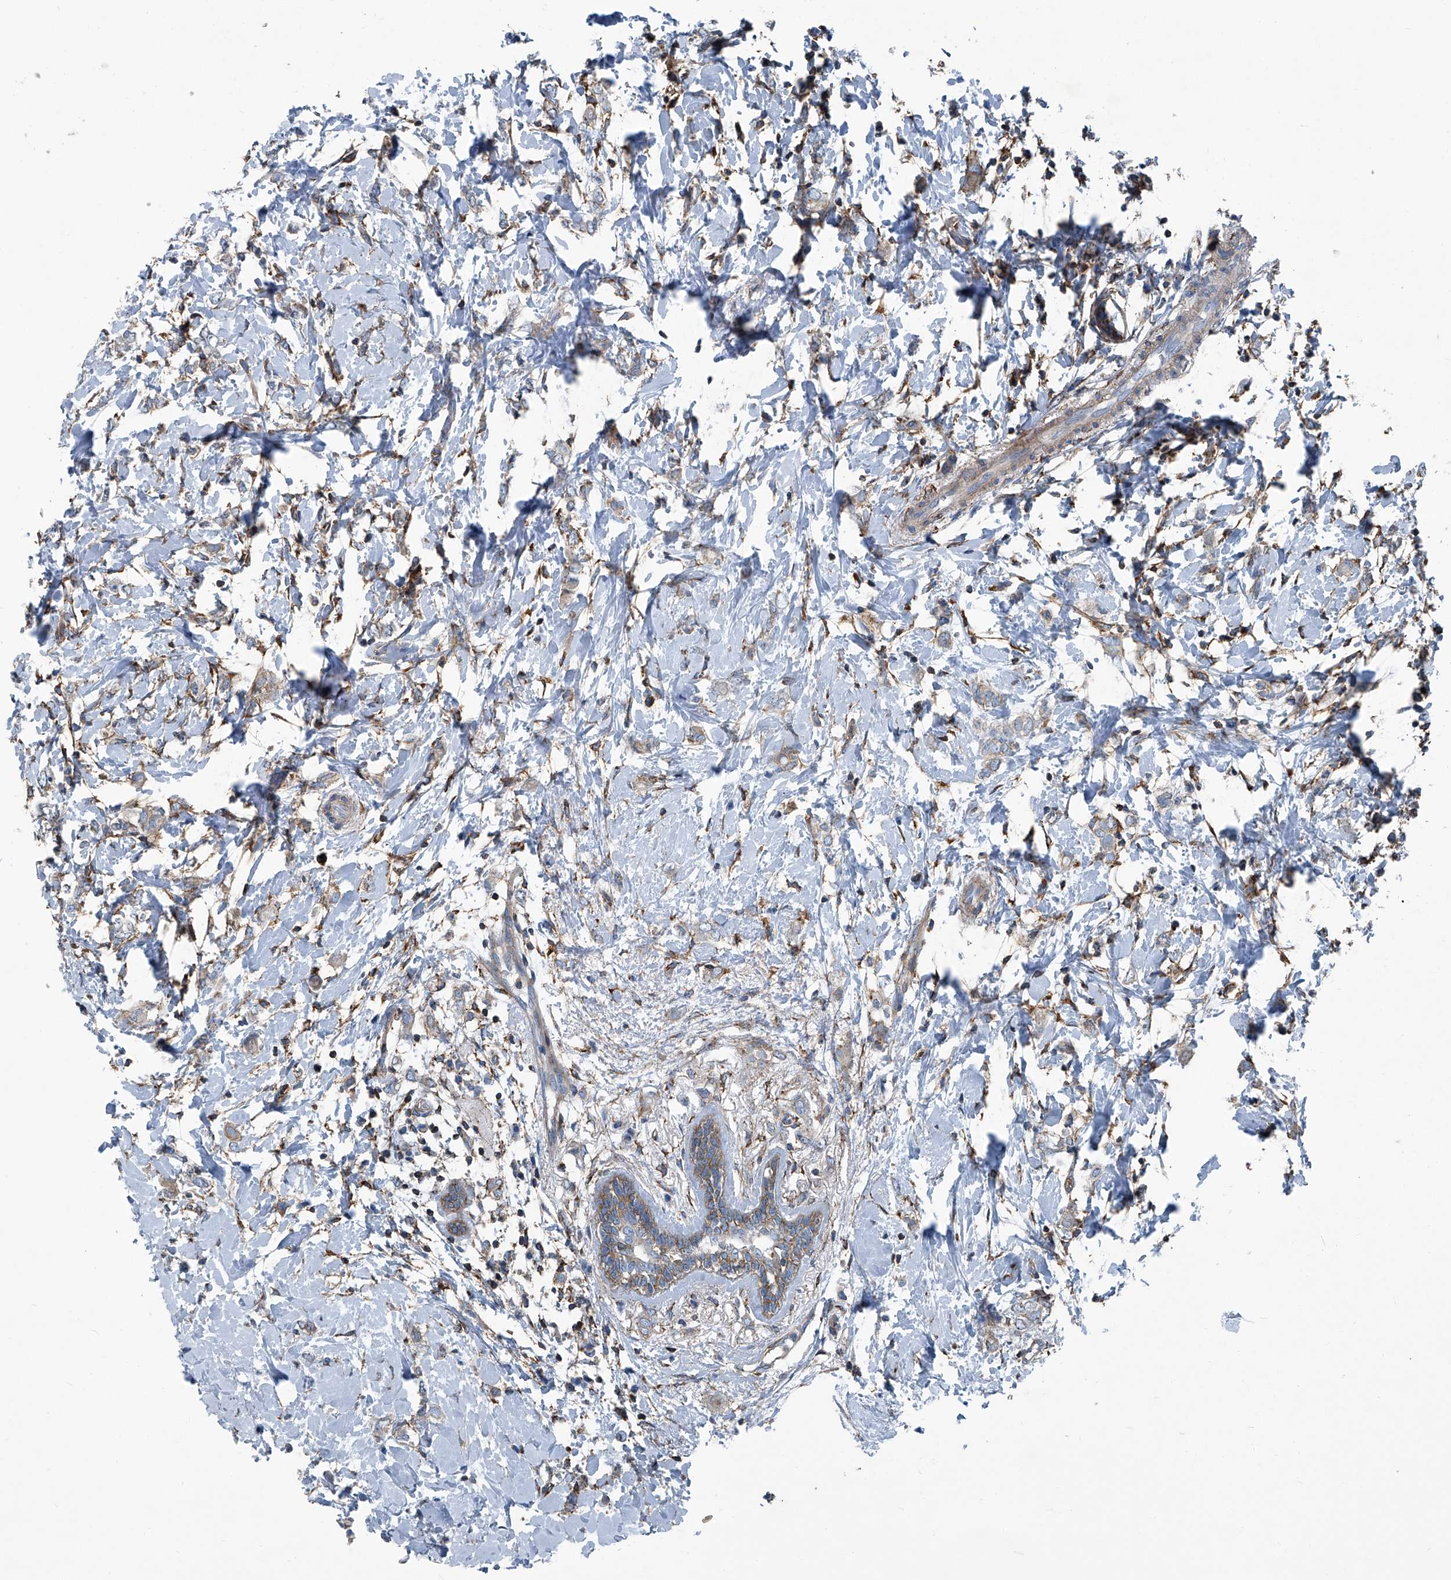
{"staining": {"intensity": "weak", "quantity": "<25%", "location": "cytoplasmic/membranous"}, "tissue": "breast cancer", "cell_type": "Tumor cells", "image_type": "cancer", "snomed": [{"axis": "morphology", "description": "Normal tissue, NOS"}, {"axis": "morphology", "description": "Lobular carcinoma"}, {"axis": "topography", "description": "Breast"}], "caption": "Immunohistochemistry histopathology image of human breast cancer (lobular carcinoma) stained for a protein (brown), which demonstrates no positivity in tumor cells.", "gene": "SEPTIN7", "patient": {"sex": "female", "age": 47}}